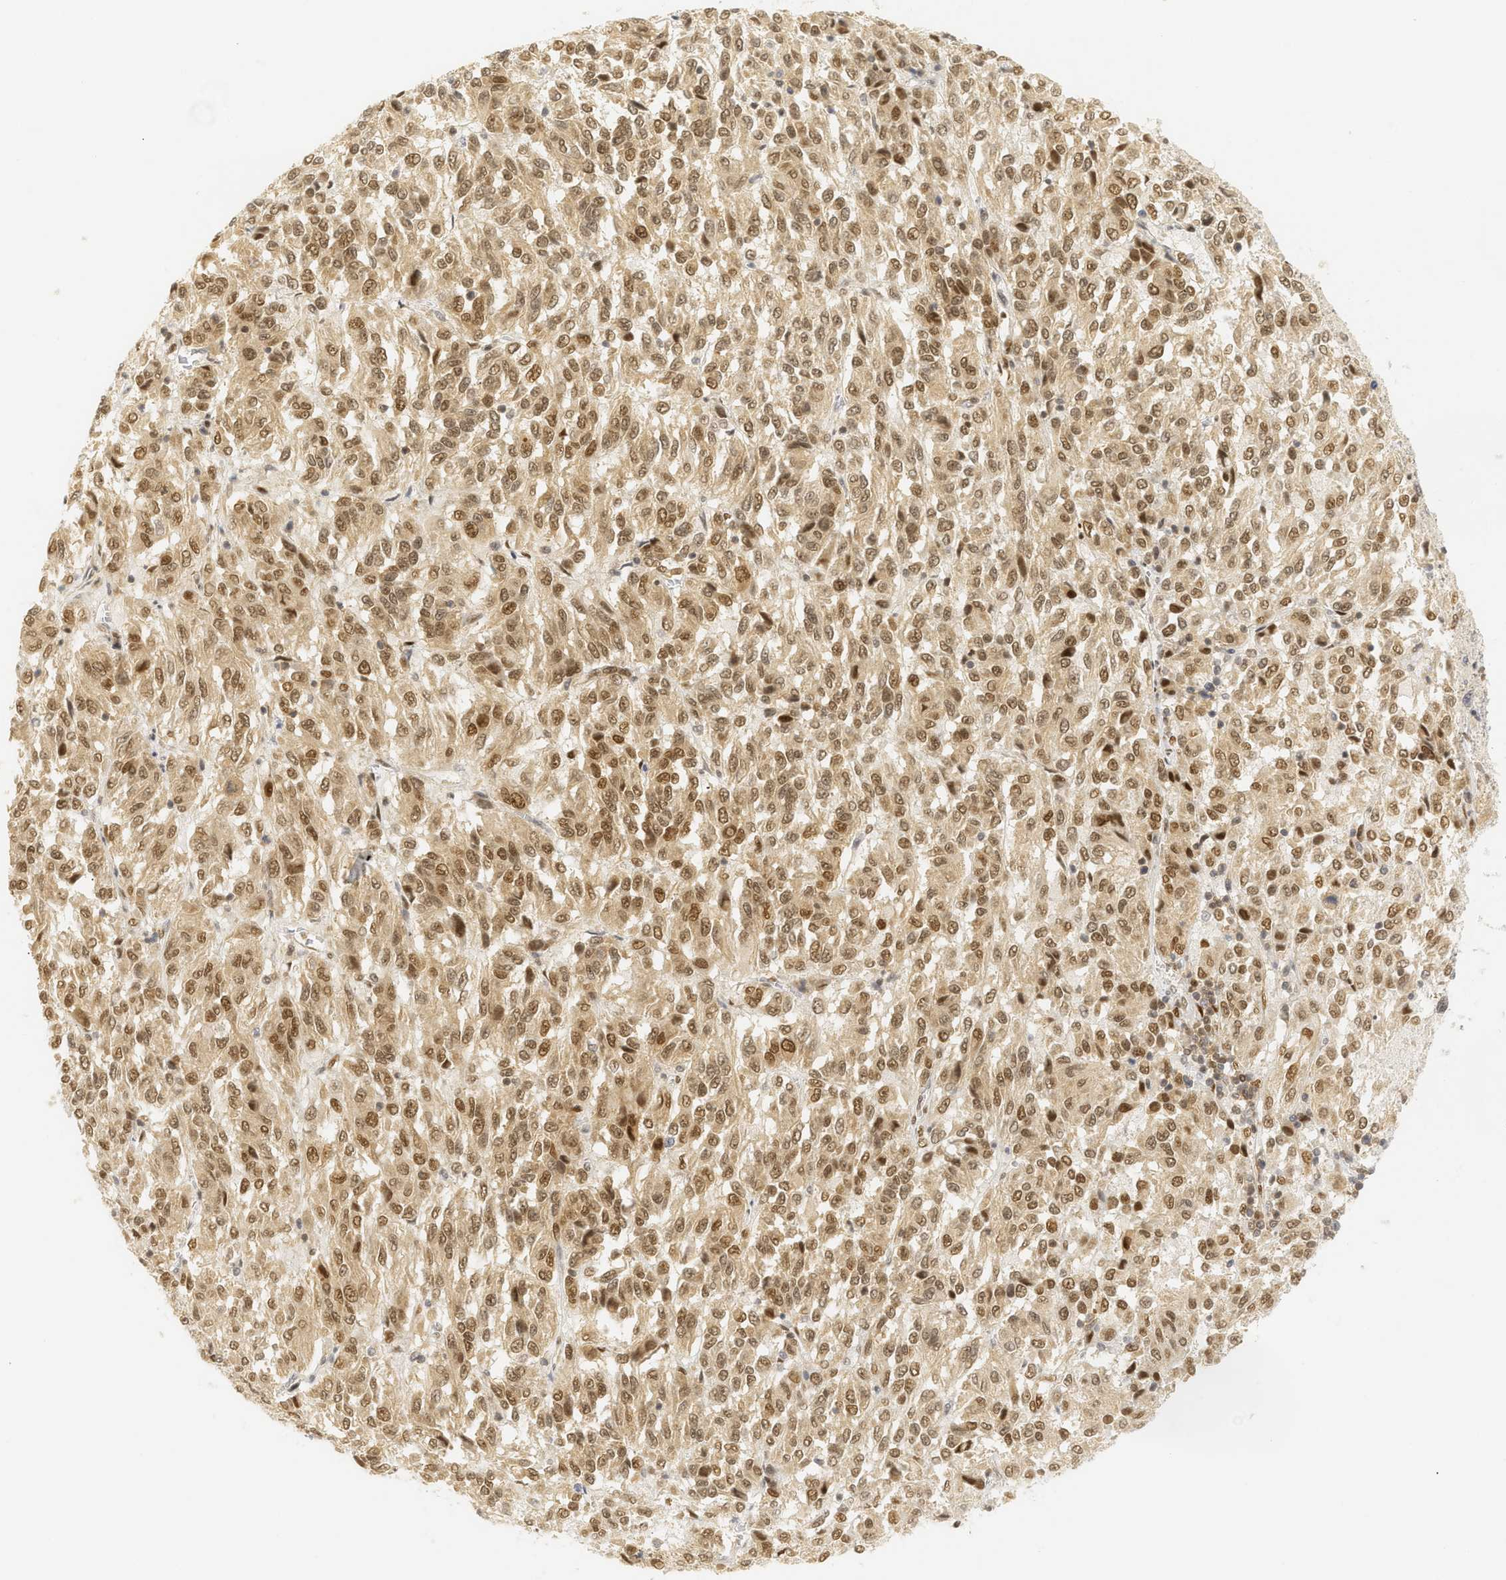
{"staining": {"intensity": "moderate", "quantity": ">75%", "location": "nuclear"}, "tissue": "melanoma", "cell_type": "Tumor cells", "image_type": "cancer", "snomed": [{"axis": "morphology", "description": "Malignant melanoma, Metastatic site"}, {"axis": "topography", "description": "Lung"}], "caption": "Immunohistochemical staining of human melanoma exhibits medium levels of moderate nuclear protein positivity in approximately >75% of tumor cells.", "gene": "SSBP2", "patient": {"sex": "male", "age": 64}}